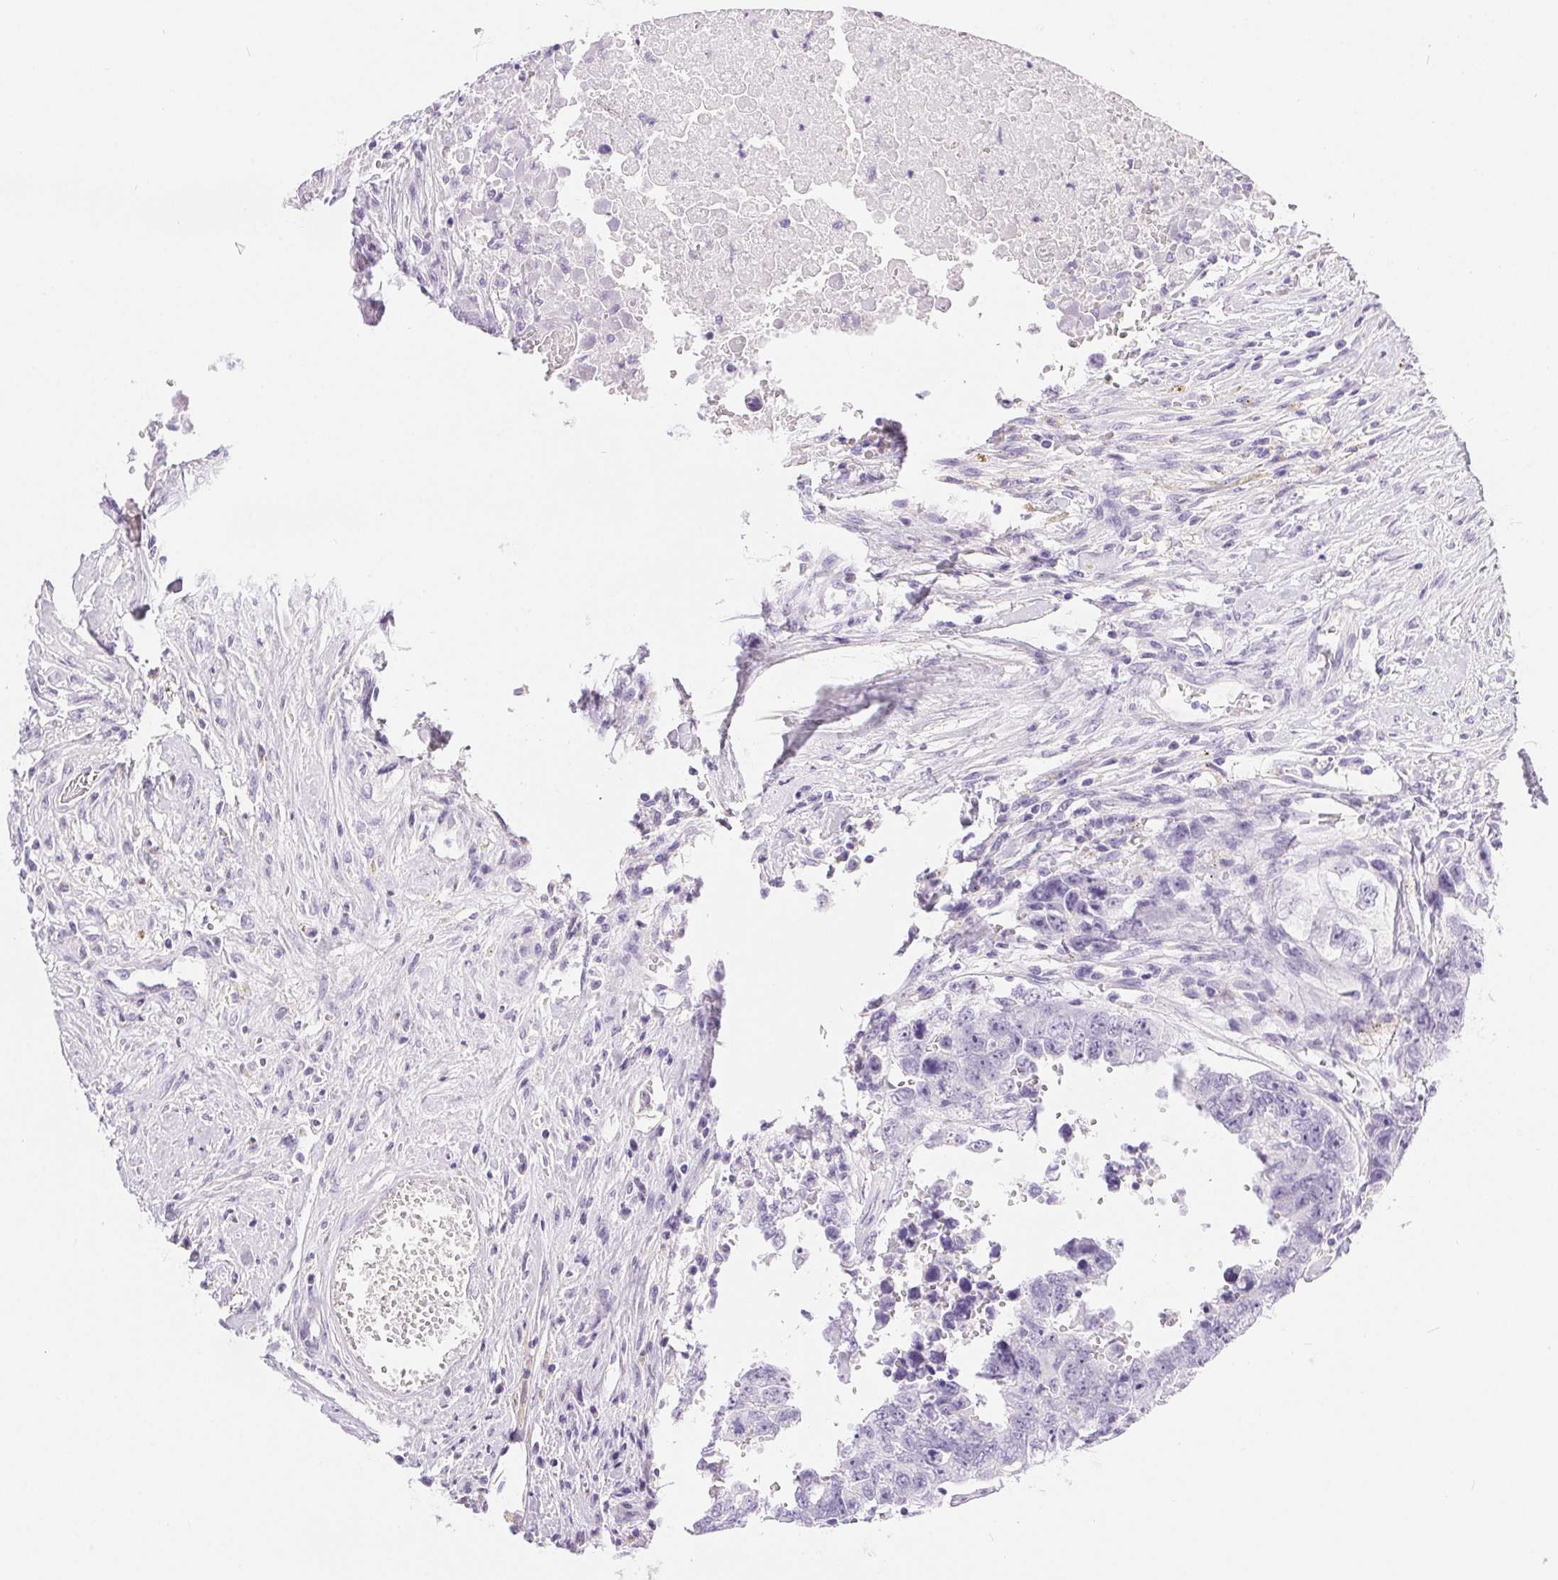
{"staining": {"intensity": "negative", "quantity": "none", "location": "none"}, "tissue": "testis cancer", "cell_type": "Tumor cells", "image_type": "cancer", "snomed": [{"axis": "morphology", "description": "Carcinoma, Embryonal, NOS"}, {"axis": "topography", "description": "Testis"}], "caption": "IHC of human testis cancer shows no positivity in tumor cells.", "gene": "XDH", "patient": {"sex": "male", "age": 22}}